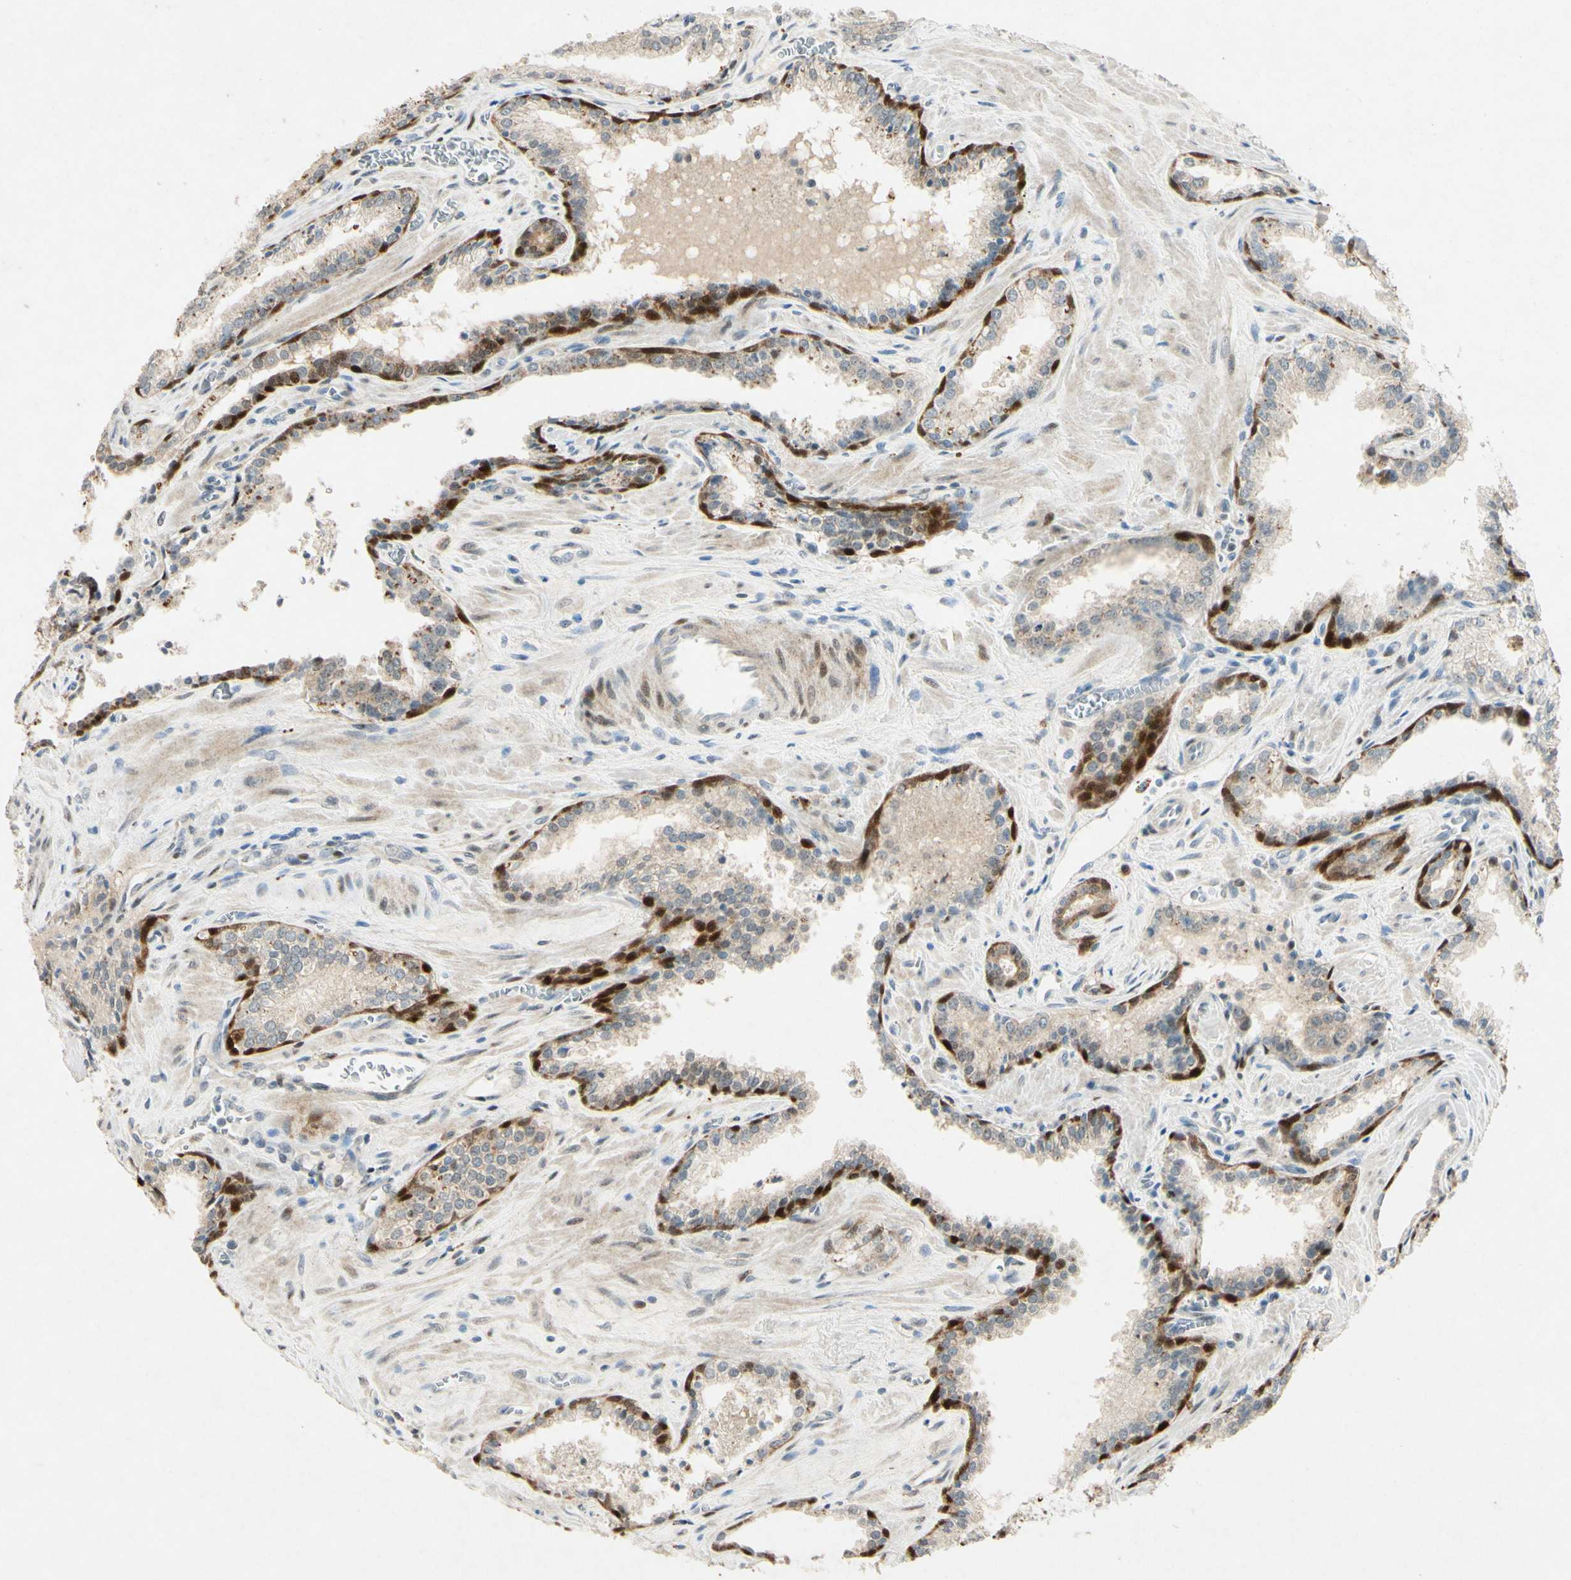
{"staining": {"intensity": "weak", "quantity": "<25%", "location": "cytoplasmic/membranous"}, "tissue": "prostate cancer", "cell_type": "Tumor cells", "image_type": "cancer", "snomed": [{"axis": "morphology", "description": "Adenocarcinoma, Low grade"}, {"axis": "topography", "description": "Prostate"}], "caption": "Human prostate cancer stained for a protein using immunohistochemistry reveals no expression in tumor cells.", "gene": "HSPA1B", "patient": {"sex": "male", "age": 60}}